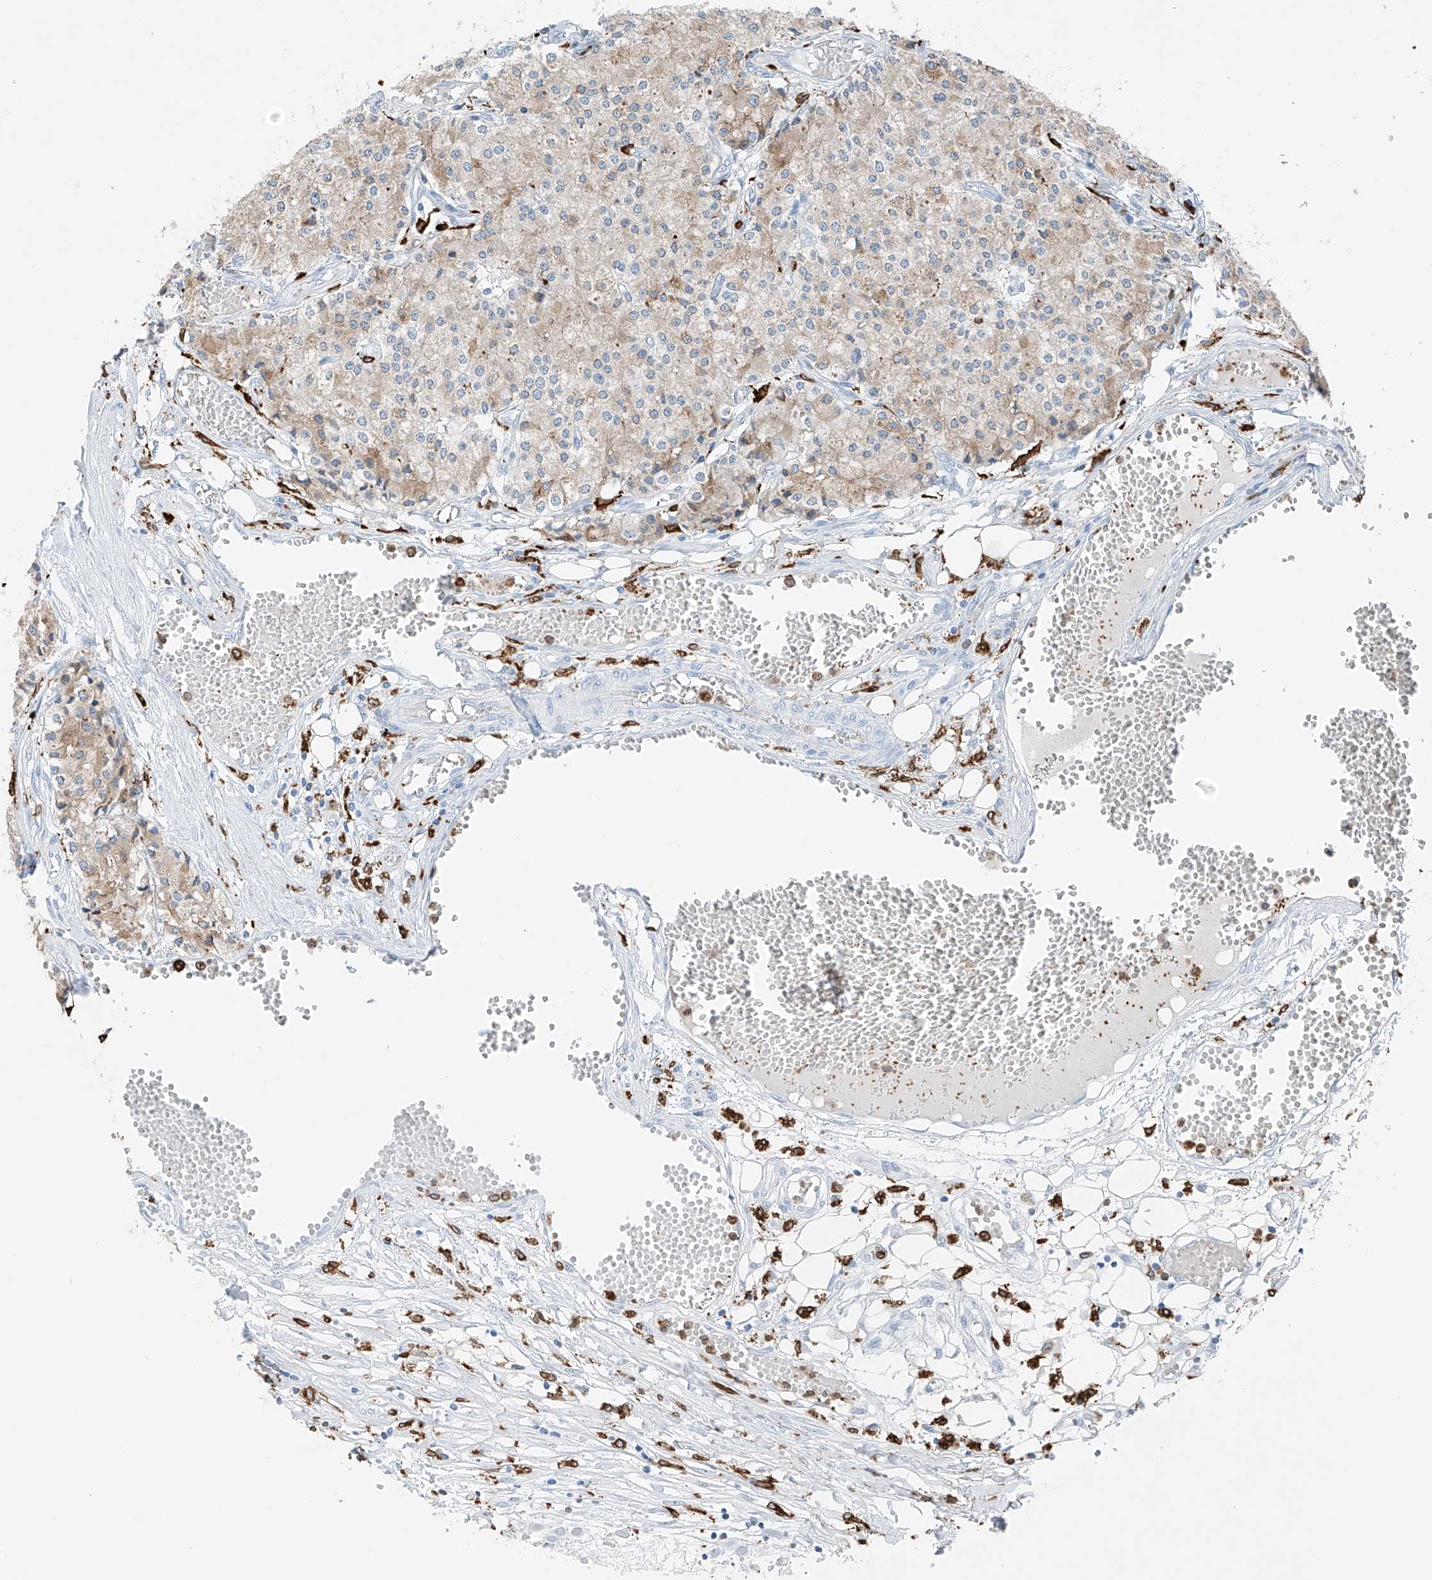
{"staining": {"intensity": "weak", "quantity": "<25%", "location": "cytoplasmic/membranous"}, "tissue": "carcinoid", "cell_type": "Tumor cells", "image_type": "cancer", "snomed": [{"axis": "morphology", "description": "Carcinoid, malignant, NOS"}, {"axis": "topography", "description": "Colon"}], "caption": "The micrograph demonstrates no significant staining in tumor cells of malignant carcinoid.", "gene": "TBXAS1", "patient": {"sex": "female", "age": 52}}